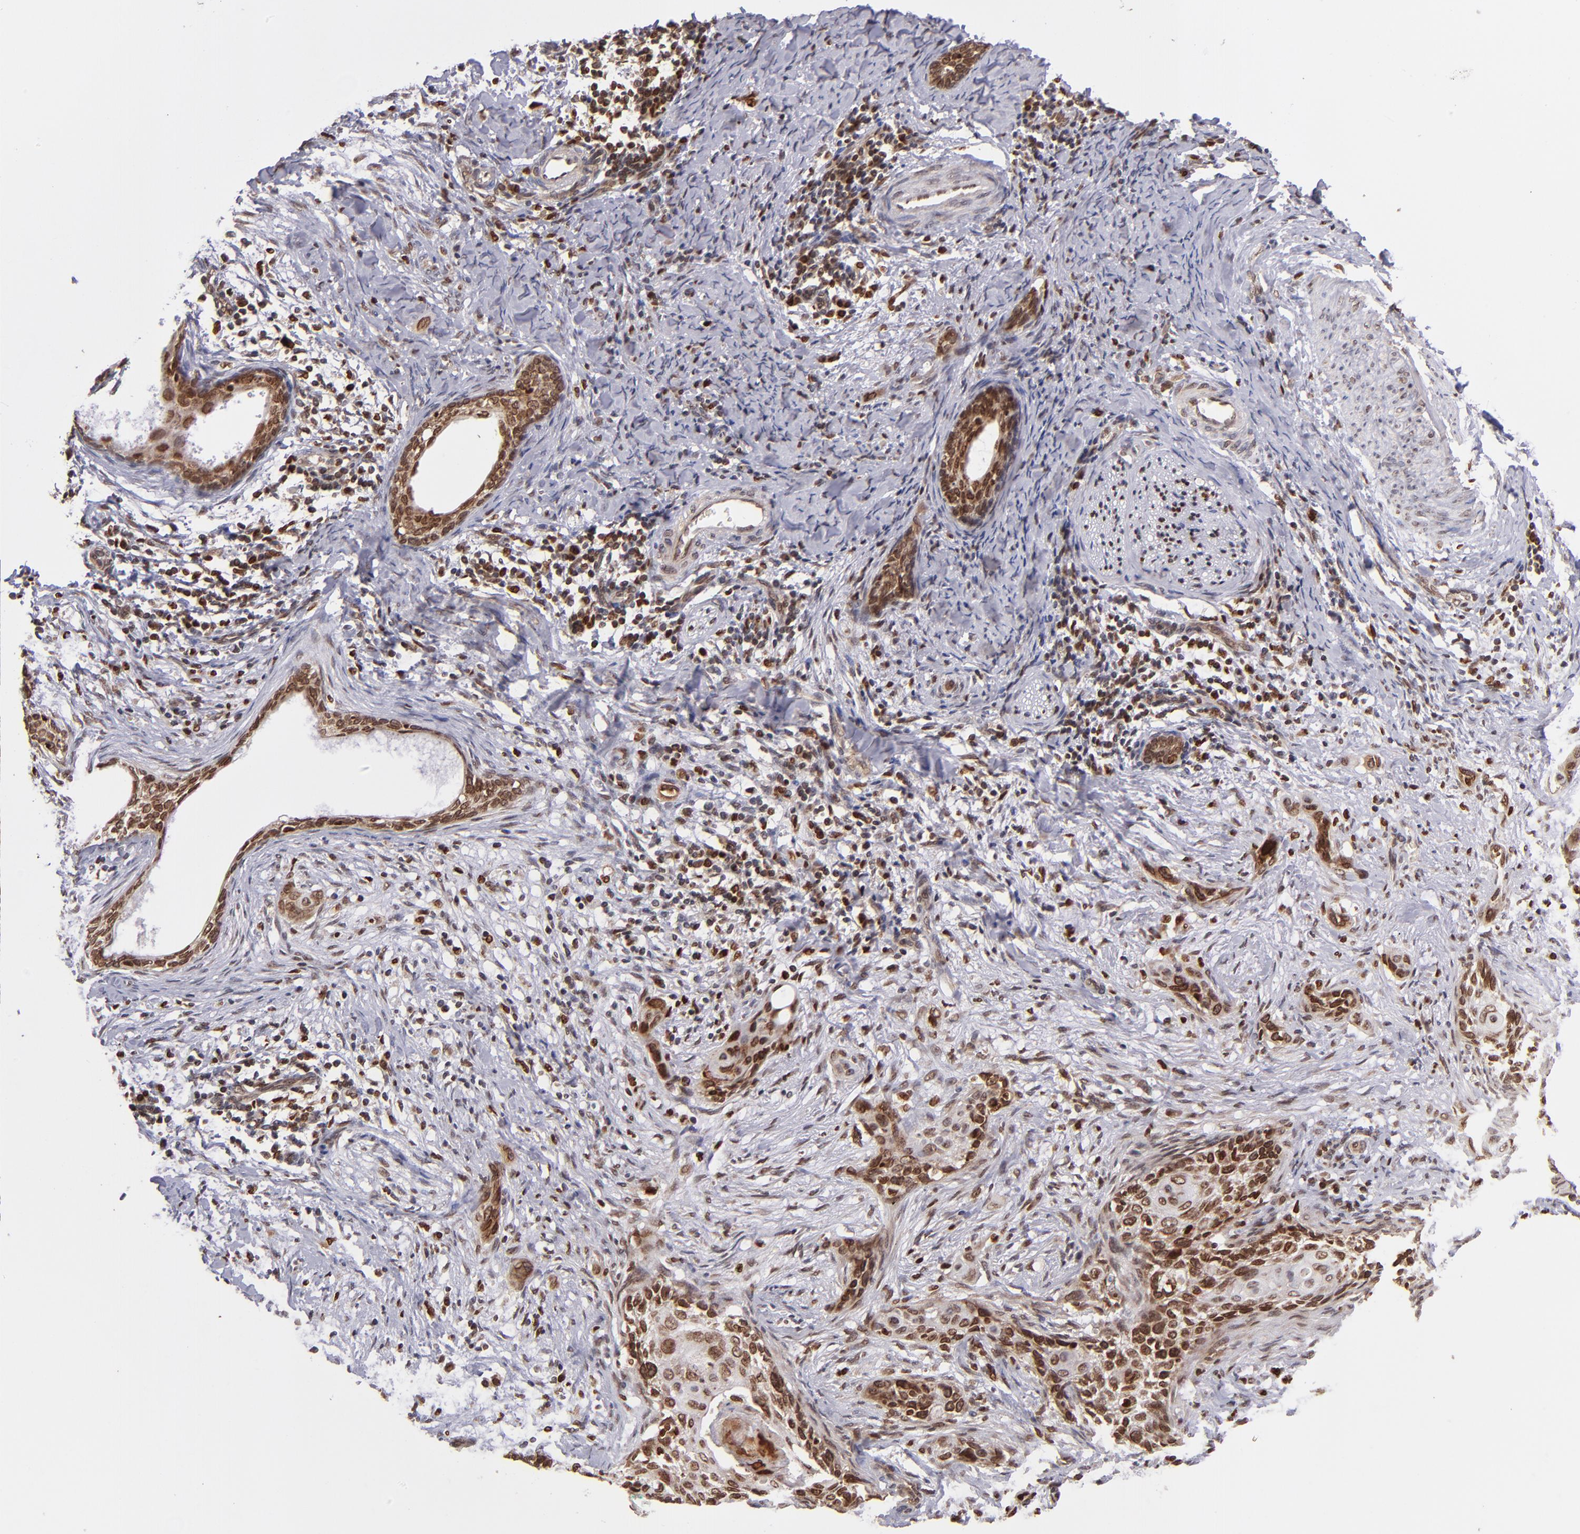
{"staining": {"intensity": "strong", "quantity": ">75%", "location": "cytoplasmic/membranous,nuclear"}, "tissue": "cervical cancer", "cell_type": "Tumor cells", "image_type": "cancer", "snomed": [{"axis": "morphology", "description": "Squamous cell carcinoma, NOS"}, {"axis": "topography", "description": "Cervix"}], "caption": "Protein positivity by immunohistochemistry (IHC) displays strong cytoplasmic/membranous and nuclear staining in about >75% of tumor cells in cervical cancer.", "gene": "TOP1MT", "patient": {"sex": "female", "age": 33}}